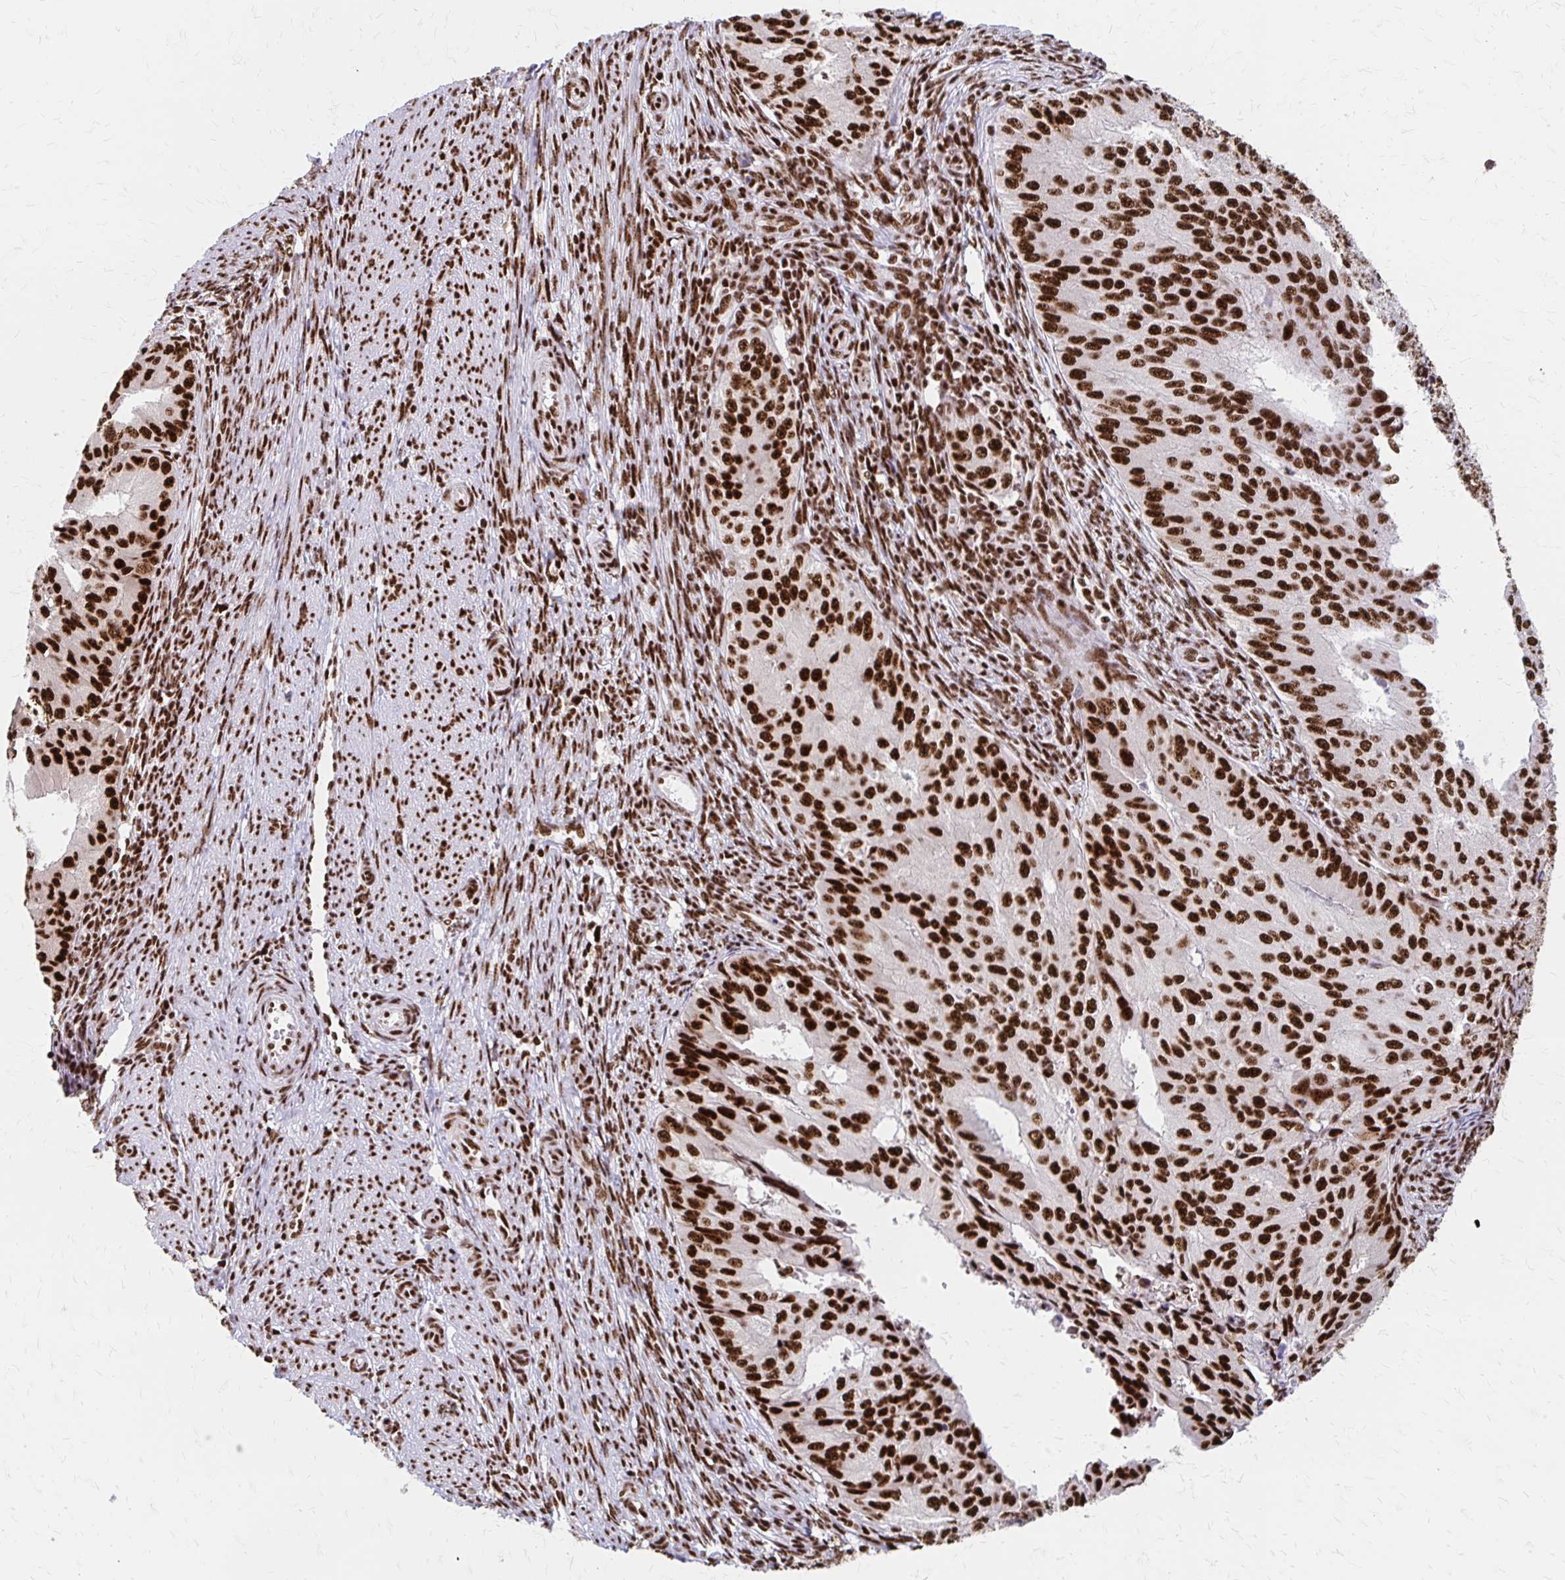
{"staining": {"intensity": "strong", "quantity": ">75%", "location": "nuclear"}, "tissue": "endometrial cancer", "cell_type": "Tumor cells", "image_type": "cancer", "snomed": [{"axis": "morphology", "description": "Adenocarcinoma, NOS"}, {"axis": "topography", "description": "Endometrium"}], "caption": "Endometrial cancer (adenocarcinoma) stained with DAB (3,3'-diaminobenzidine) immunohistochemistry (IHC) shows high levels of strong nuclear positivity in about >75% of tumor cells. The staining was performed using DAB (3,3'-diaminobenzidine) to visualize the protein expression in brown, while the nuclei were stained in blue with hematoxylin (Magnification: 20x).", "gene": "CNKSR3", "patient": {"sex": "female", "age": 50}}